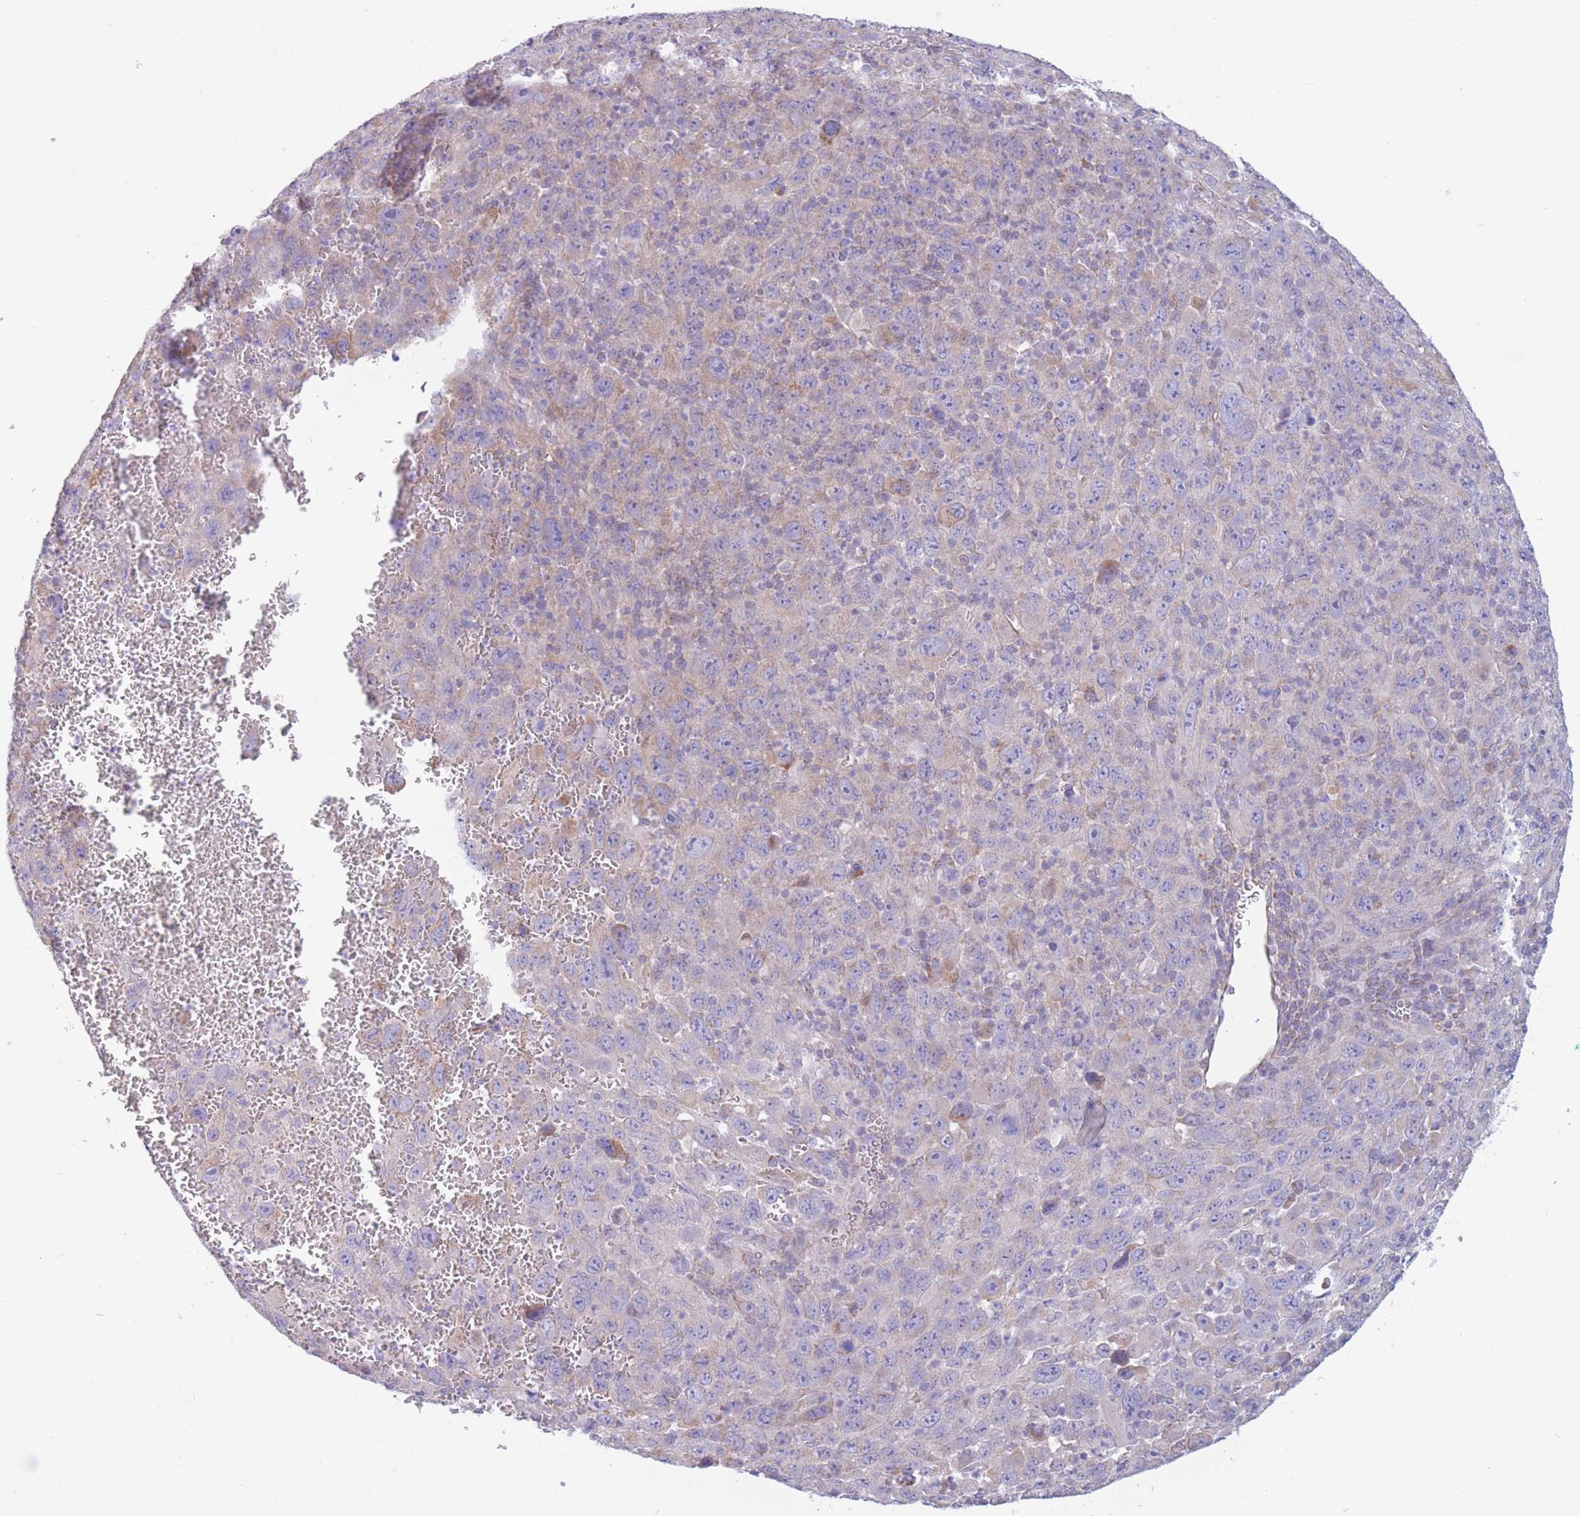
{"staining": {"intensity": "weak", "quantity": "<25%", "location": "cytoplasmic/membranous"}, "tissue": "melanoma", "cell_type": "Tumor cells", "image_type": "cancer", "snomed": [{"axis": "morphology", "description": "Malignant melanoma, Metastatic site"}, {"axis": "topography", "description": "Skin"}], "caption": "IHC of human malignant melanoma (metastatic site) exhibits no positivity in tumor cells.", "gene": "PDHA1", "patient": {"sex": "female", "age": 56}}